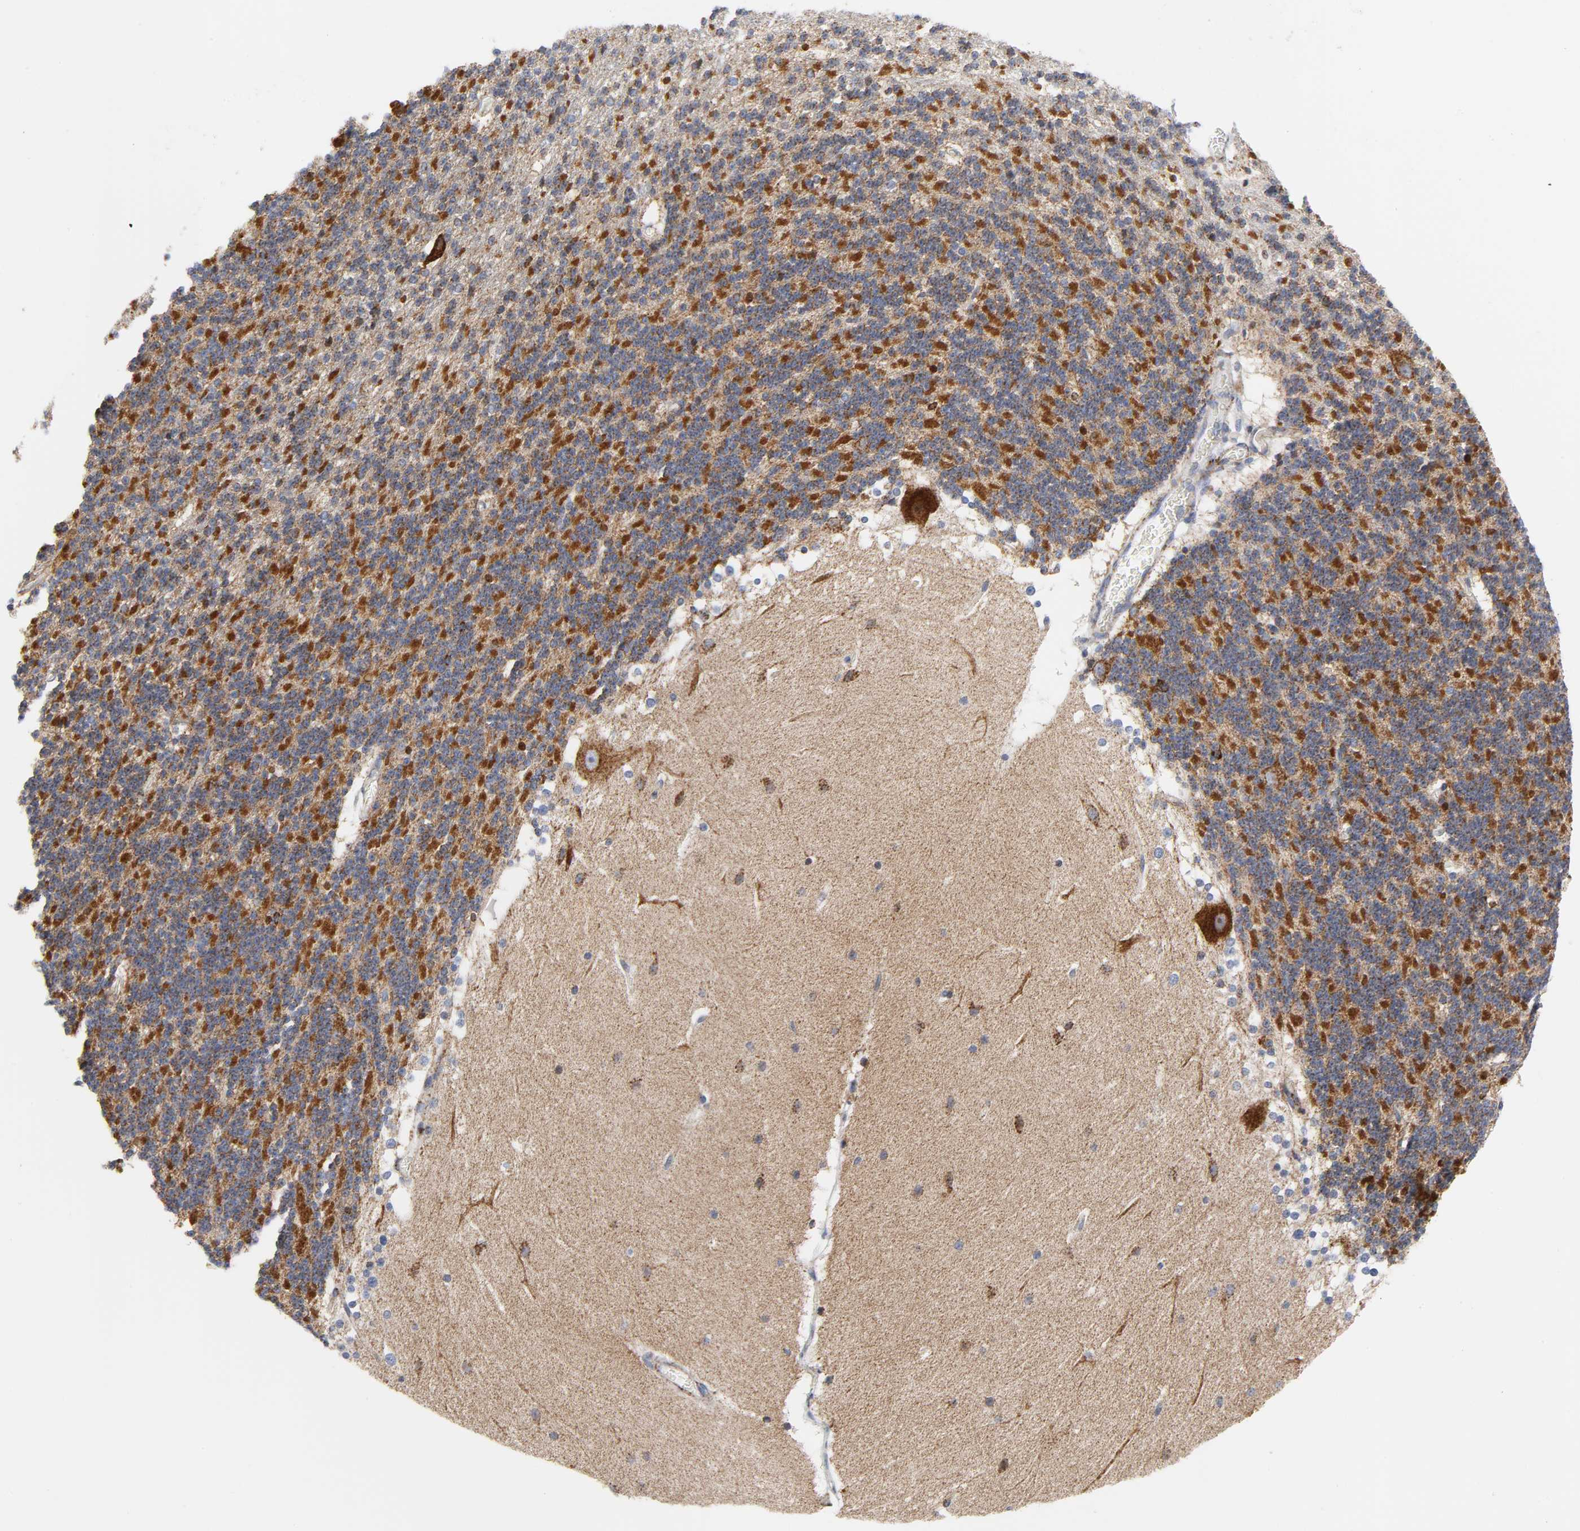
{"staining": {"intensity": "moderate", "quantity": ">75%", "location": "cytoplasmic/membranous"}, "tissue": "cerebellum", "cell_type": "Cells in granular layer", "image_type": "normal", "snomed": [{"axis": "morphology", "description": "Normal tissue, NOS"}, {"axis": "topography", "description": "Cerebellum"}], "caption": "IHC histopathology image of benign cerebellum: cerebellum stained using immunohistochemistry displays medium levels of moderate protein expression localized specifically in the cytoplasmic/membranous of cells in granular layer, appearing as a cytoplasmic/membranous brown color.", "gene": "CYCS", "patient": {"sex": "female", "age": 19}}